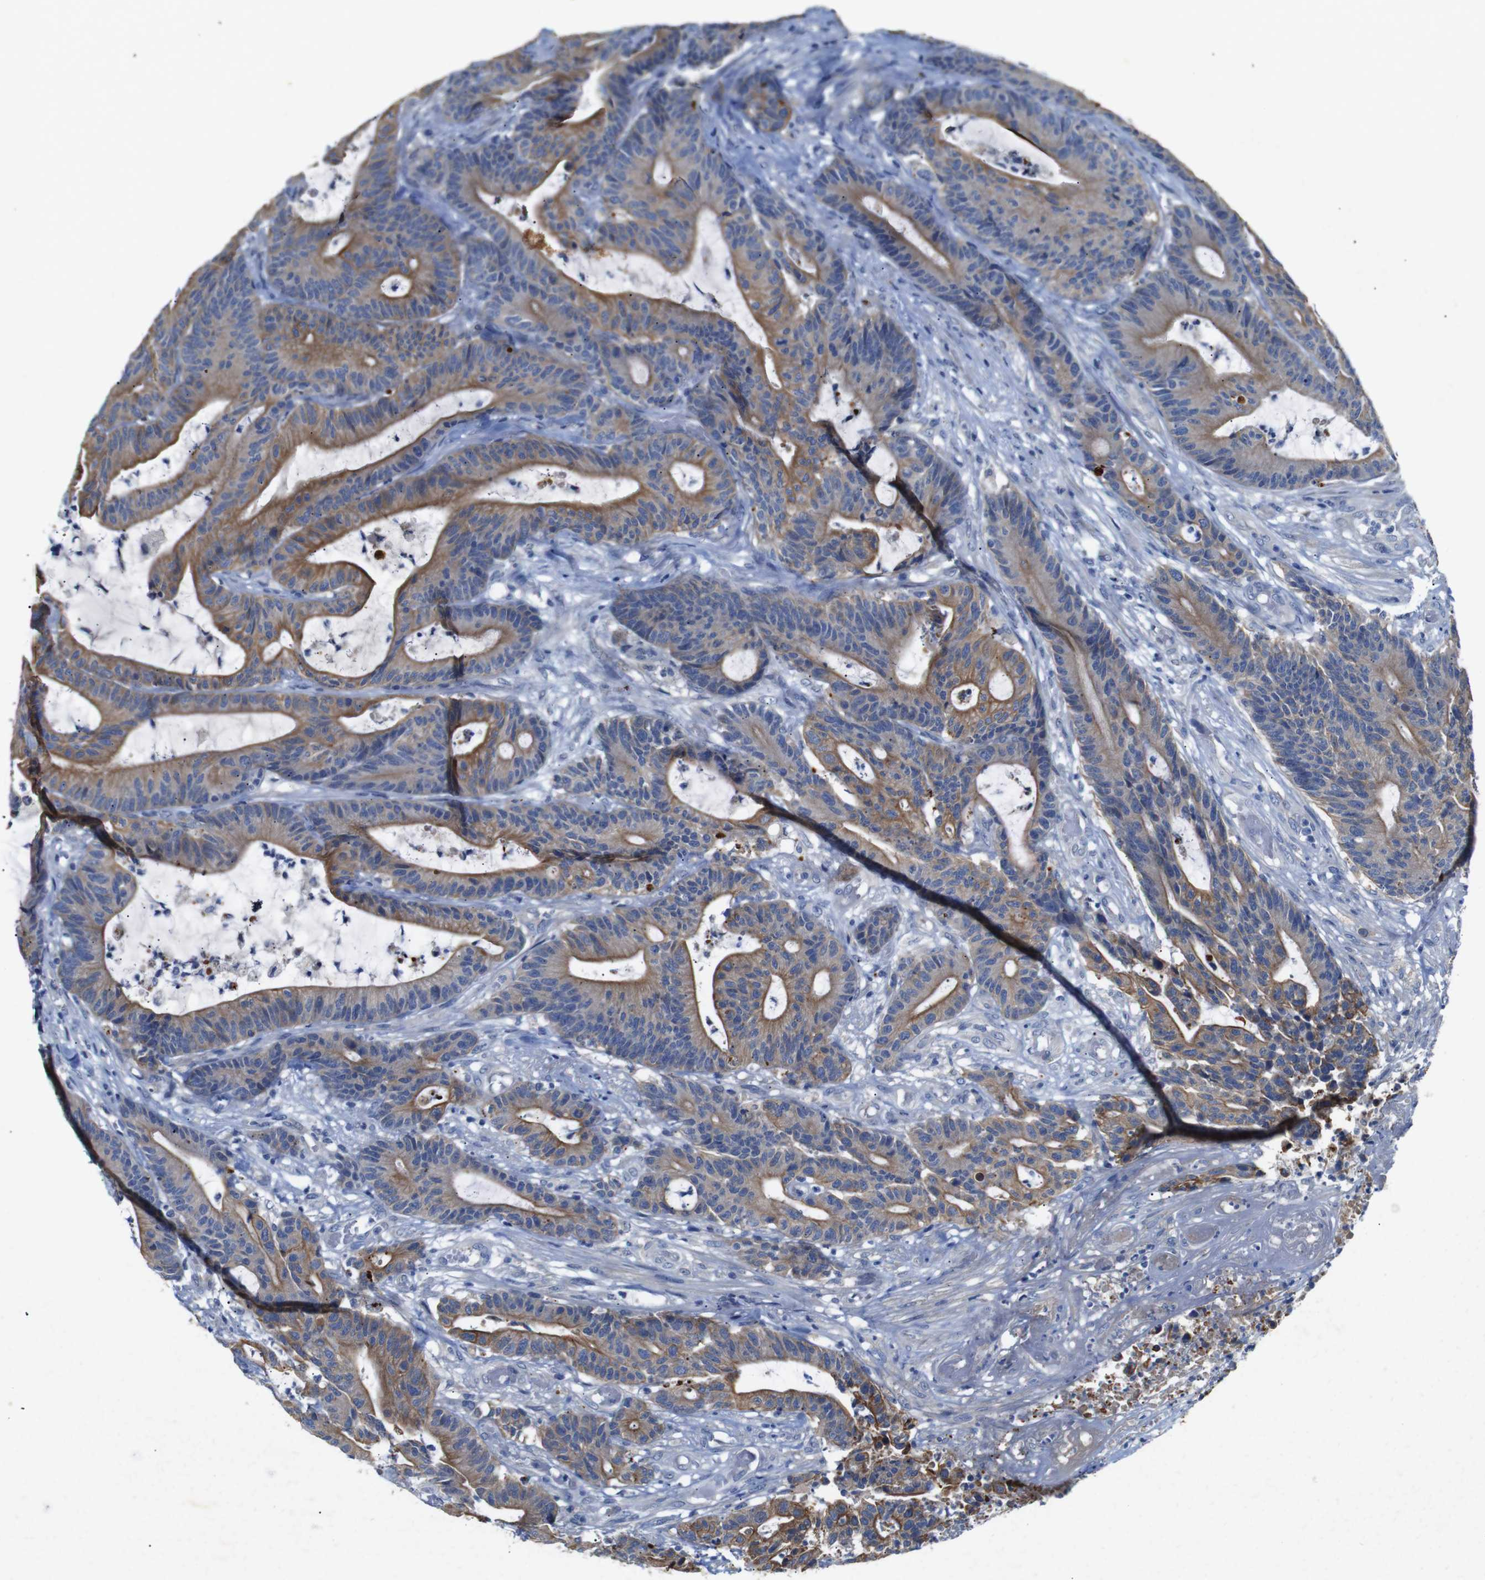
{"staining": {"intensity": "moderate", "quantity": ">75%", "location": "cytoplasmic/membranous"}, "tissue": "colorectal cancer", "cell_type": "Tumor cells", "image_type": "cancer", "snomed": [{"axis": "morphology", "description": "Adenocarcinoma, NOS"}, {"axis": "topography", "description": "Colon"}], "caption": "Colorectal cancer was stained to show a protein in brown. There is medium levels of moderate cytoplasmic/membranous staining in about >75% of tumor cells. The staining is performed using DAB (3,3'-diaminobenzidine) brown chromogen to label protein expression. The nuclei are counter-stained blue using hematoxylin.", "gene": "ALOX15", "patient": {"sex": "female", "age": 84}}